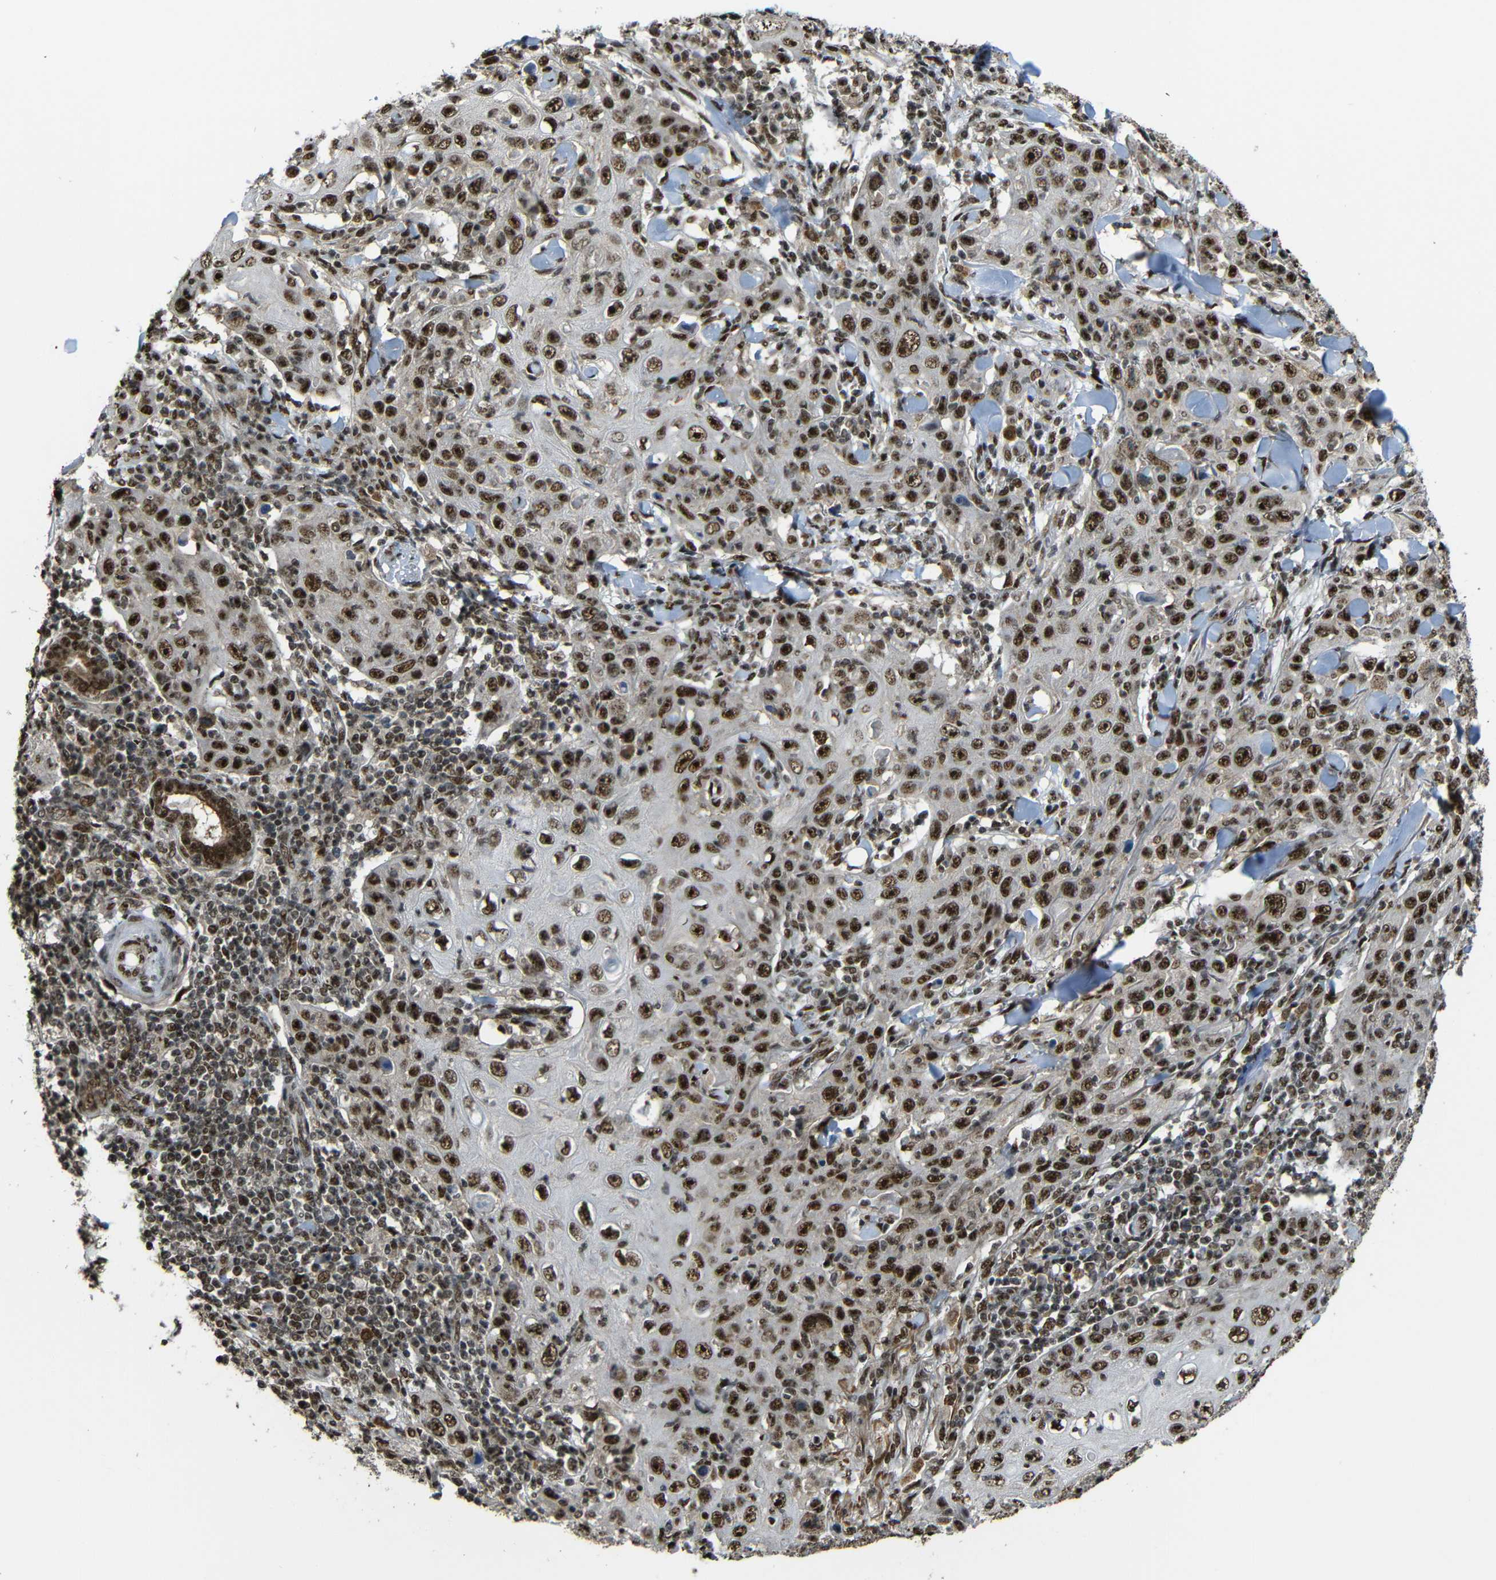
{"staining": {"intensity": "moderate", "quantity": ">75%", "location": "cytoplasmic/membranous,nuclear"}, "tissue": "skin cancer", "cell_type": "Tumor cells", "image_type": "cancer", "snomed": [{"axis": "morphology", "description": "Squamous cell carcinoma, NOS"}, {"axis": "topography", "description": "Skin"}], "caption": "Skin cancer stained with a protein marker demonstrates moderate staining in tumor cells.", "gene": "TCF7L2", "patient": {"sex": "female", "age": 88}}